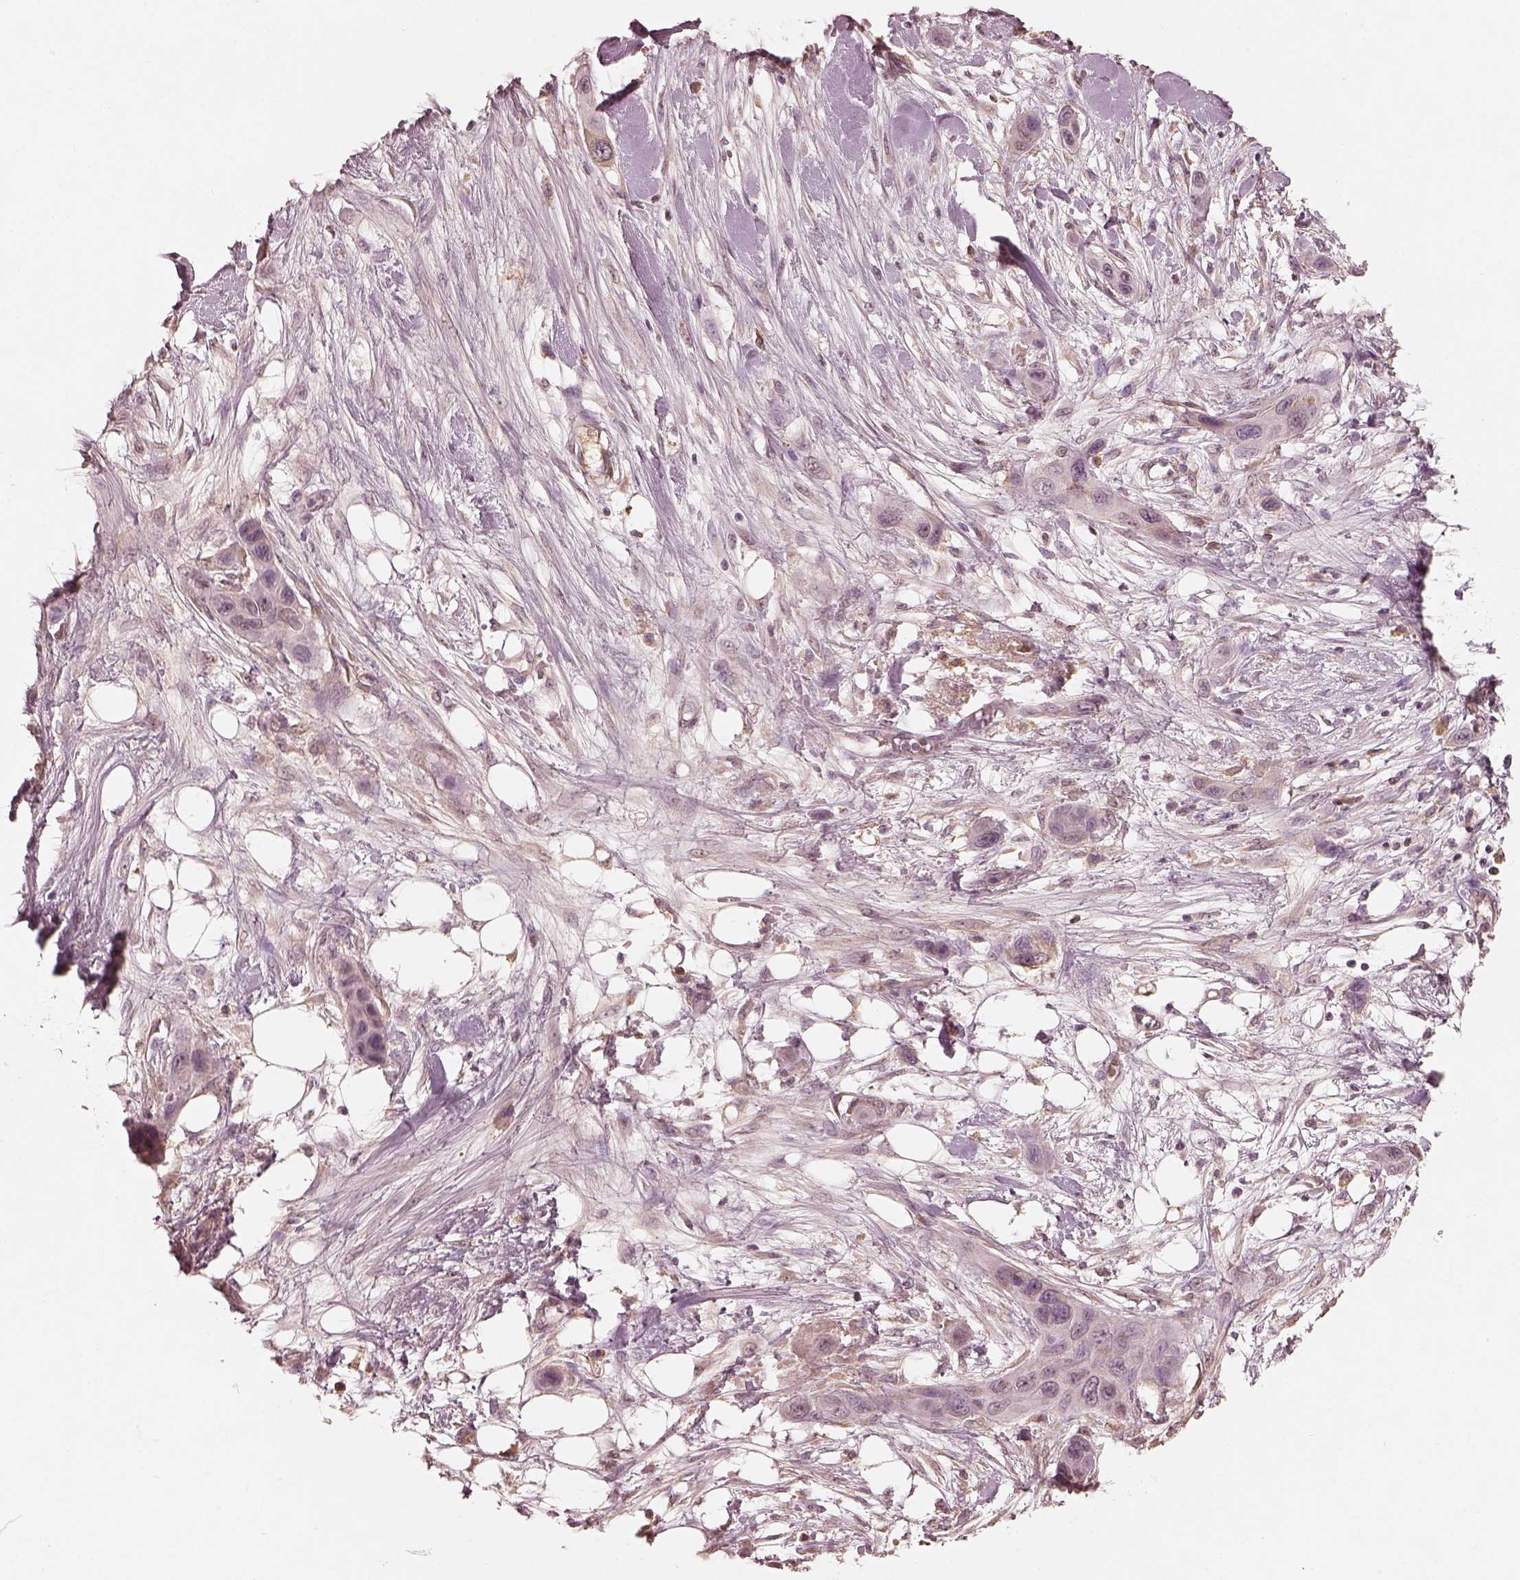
{"staining": {"intensity": "negative", "quantity": "none", "location": "none"}, "tissue": "skin cancer", "cell_type": "Tumor cells", "image_type": "cancer", "snomed": [{"axis": "morphology", "description": "Squamous cell carcinoma, NOS"}, {"axis": "topography", "description": "Skin"}], "caption": "Tumor cells show no significant staining in skin cancer (squamous cell carcinoma).", "gene": "CALR3", "patient": {"sex": "male", "age": 79}}